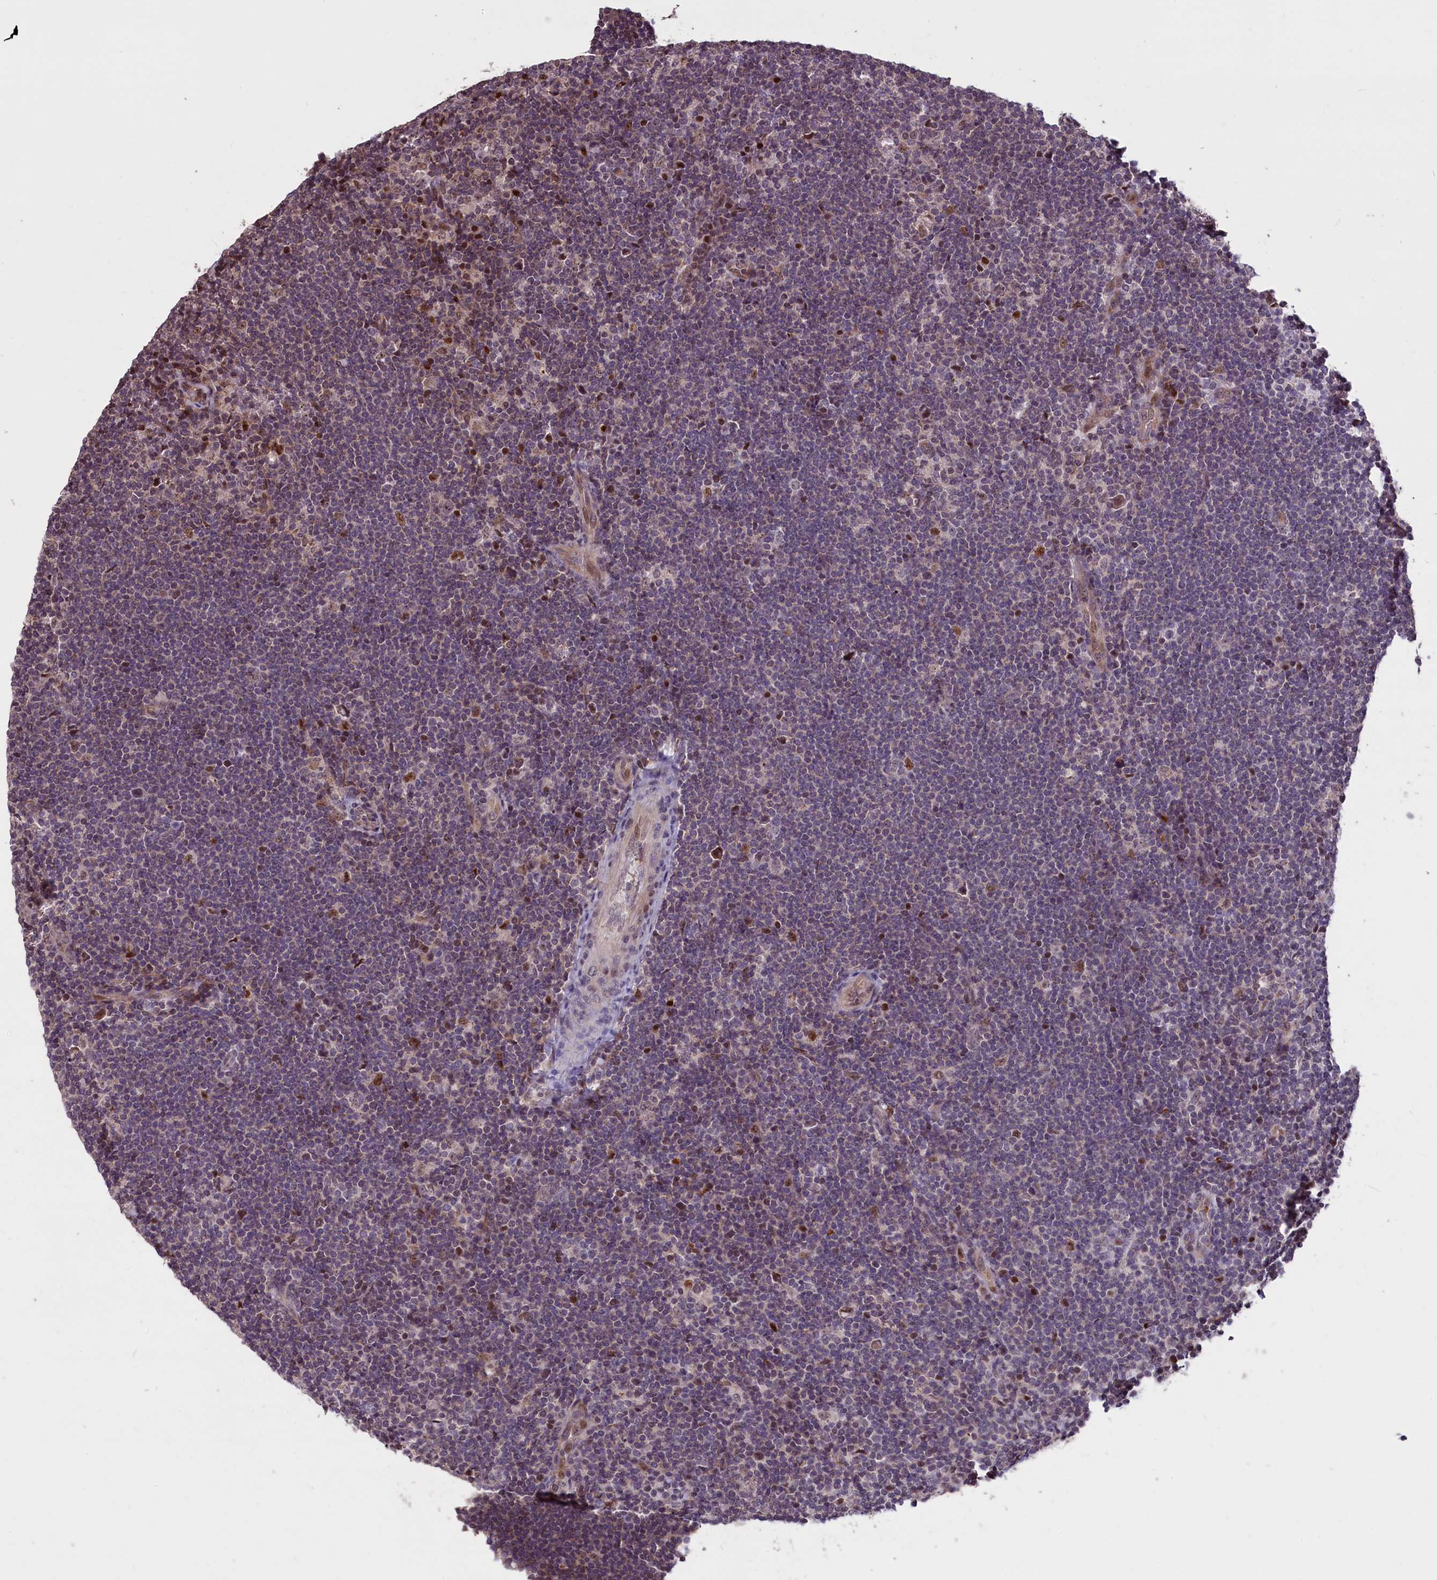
{"staining": {"intensity": "weak", "quantity": "25%-75%", "location": "nuclear"}, "tissue": "lymphoma", "cell_type": "Tumor cells", "image_type": "cancer", "snomed": [{"axis": "morphology", "description": "Hodgkin's disease, NOS"}, {"axis": "topography", "description": "Lymph node"}], "caption": "Weak nuclear protein positivity is appreciated in approximately 25%-75% of tumor cells in lymphoma. (Stains: DAB (3,3'-diaminobenzidine) in brown, nuclei in blue, Microscopy: brightfield microscopy at high magnification).", "gene": "SHFL", "patient": {"sex": "female", "age": 57}}